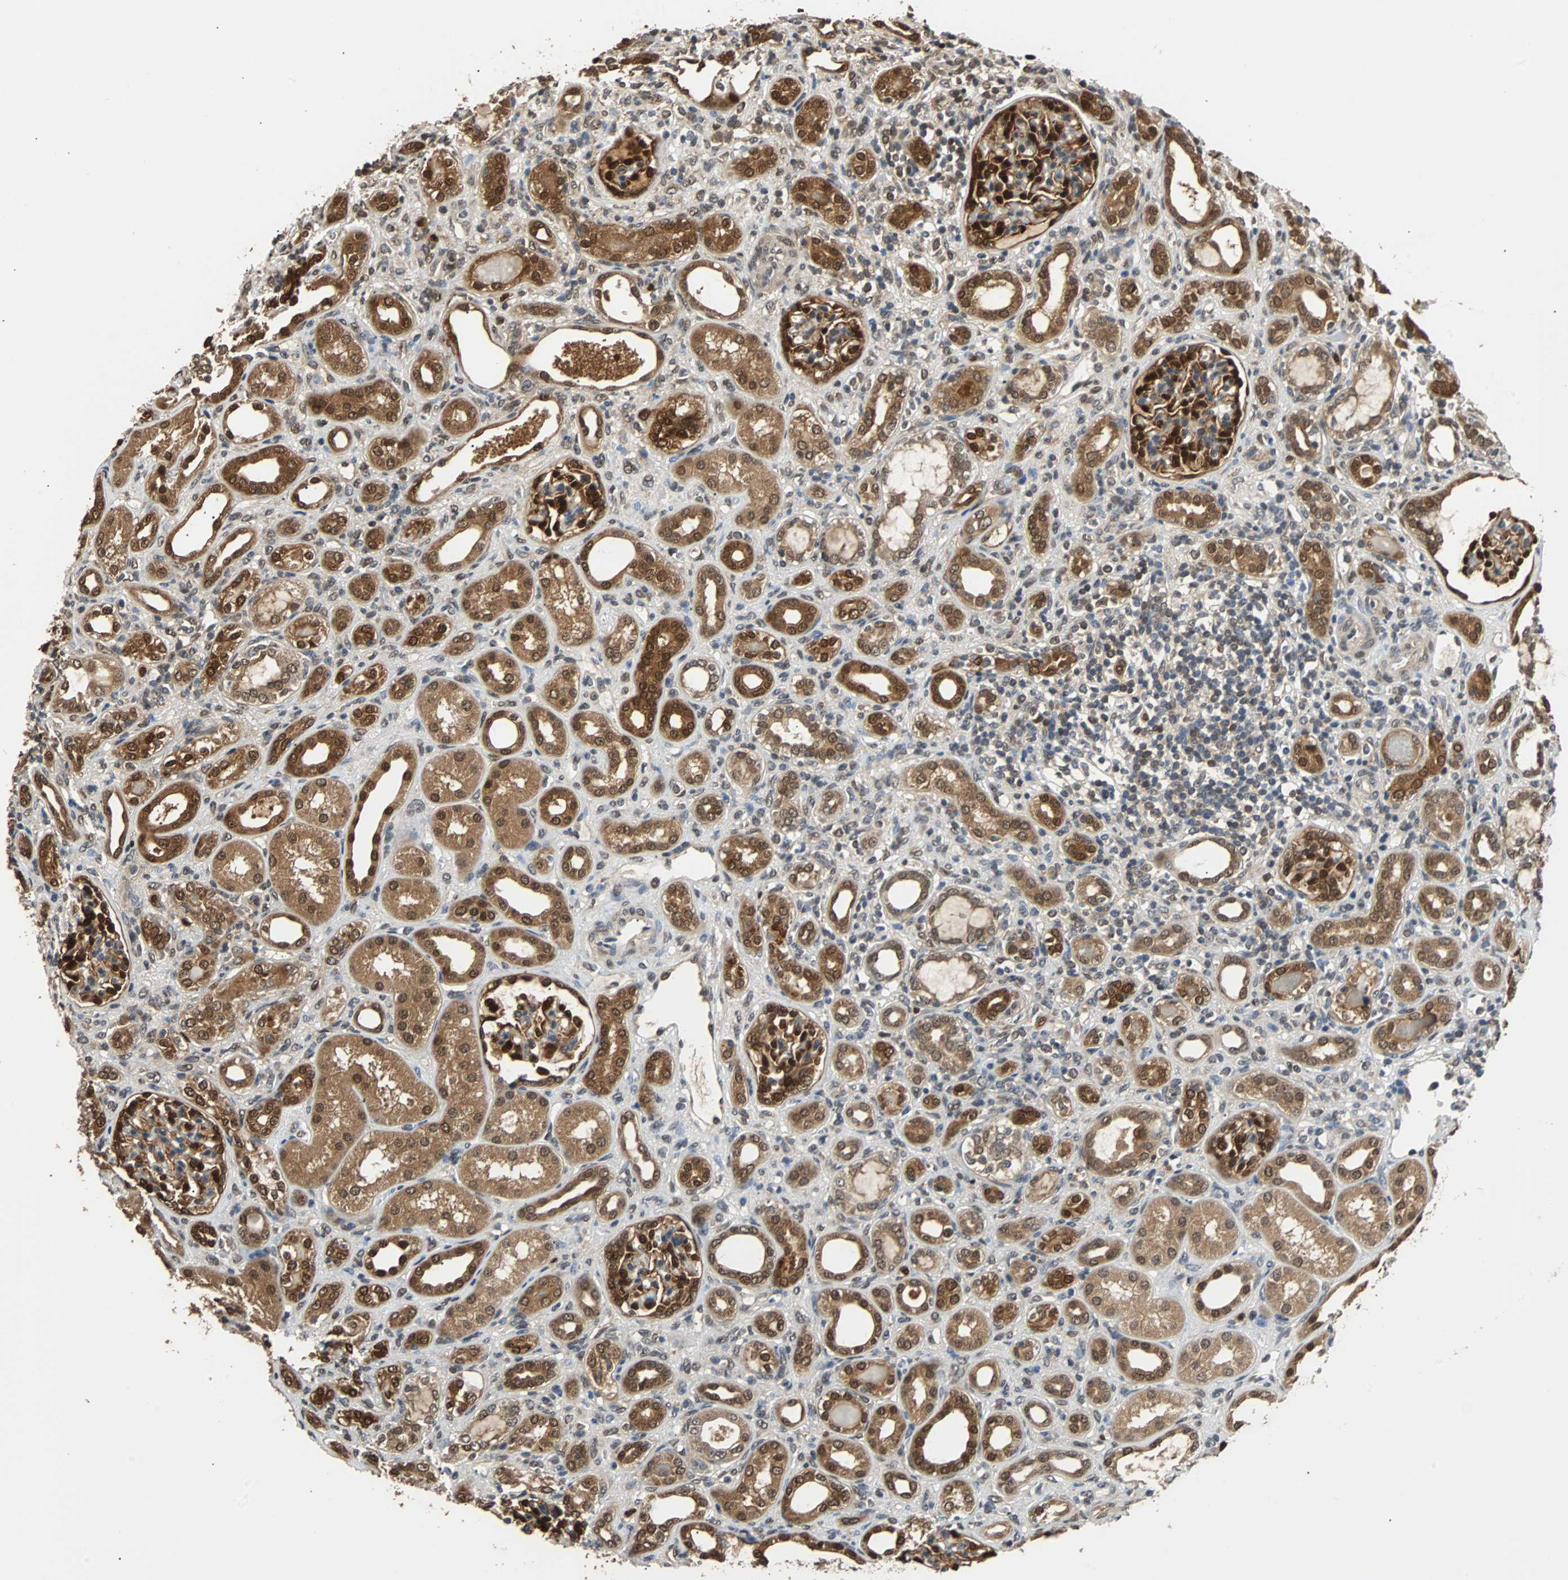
{"staining": {"intensity": "strong", "quantity": "25%-75%", "location": "nuclear"}, "tissue": "kidney", "cell_type": "Cells in glomeruli", "image_type": "normal", "snomed": [{"axis": "morphology", "description": "Normal tissue, NOS"}, {"axis": "topography", "description": "Kidney"}], "caption": "A high-resolution photomicrograph shows immunohistochemistry staining of unremarkable kidney, which displays strong nuclear positivity in approximately 25%-75% of cells in glomeruli. Using DAB (brown) and hematoxylin (blue) stains, captured at high magnification using brightfield microscopy.", "gene": "PRDX6", "patient": {"sex": "male", "age": 7}}